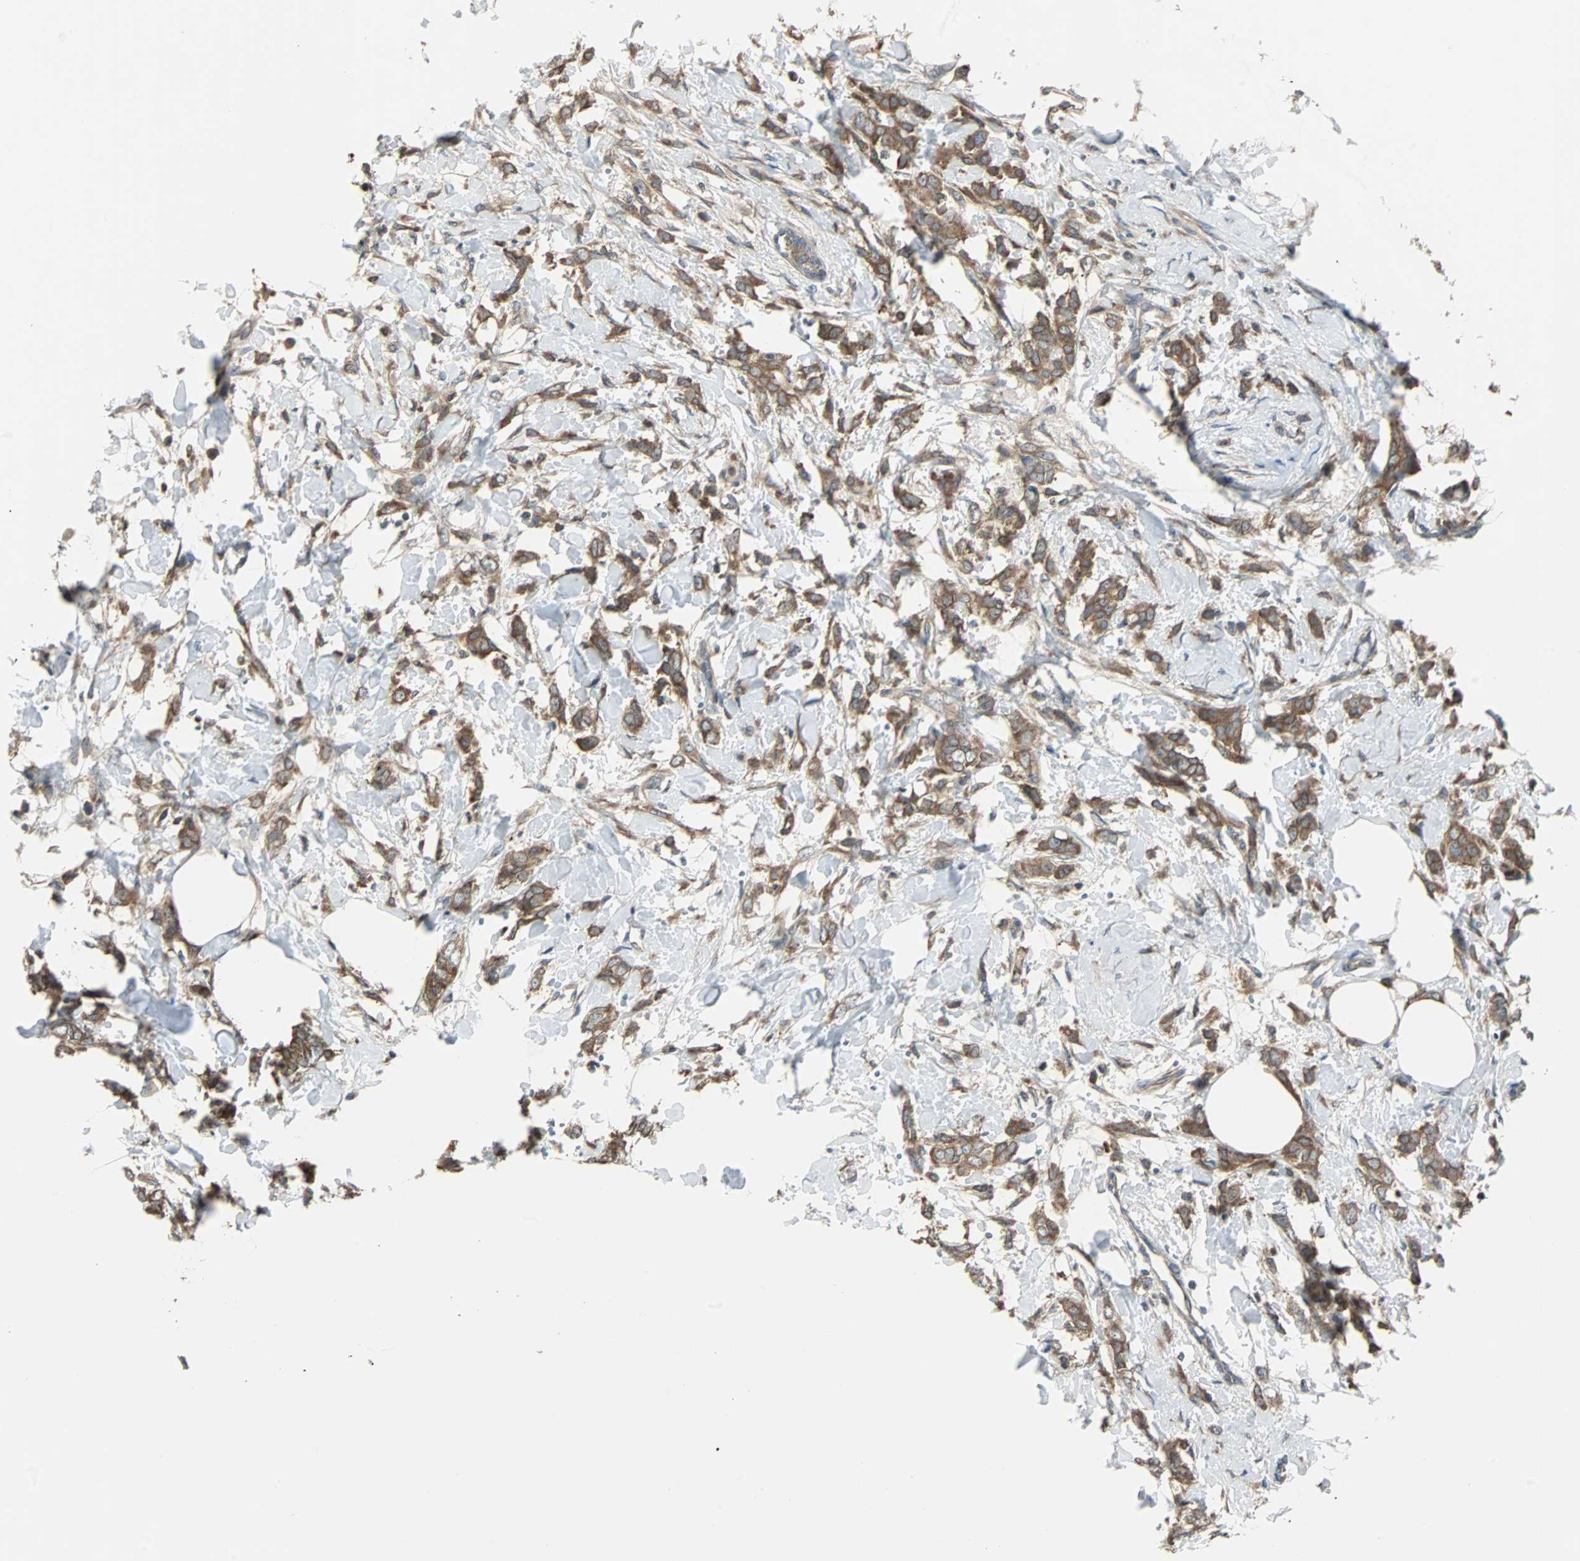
{"staining": {"intensity": "moderate", "quantity": ">75%", "location": "cytoplasmic/membranous"}, "tissue": "breast cancer", "cell_type": "Tumor cells", "image_type": "cancer", "snomed": [{"axis": "morphology", "description": "Lobular carcinoma, in situ"}, {"axis": "morphology", "description": "Lobular carcinoma"}, {"axis": "topography", "description": "Breast"}], "caption": "Immunohistochemical staining of human breast lobular carcinoma in situ displays medium levels of moderate cytoplasmic/membranous staining in approximately >75% of tumor cells. (brown staining indicates protein expression, while blue staining denotes nuclei).", "gene": "ARF1", "patient": {"sex": "female", "age": 41}}